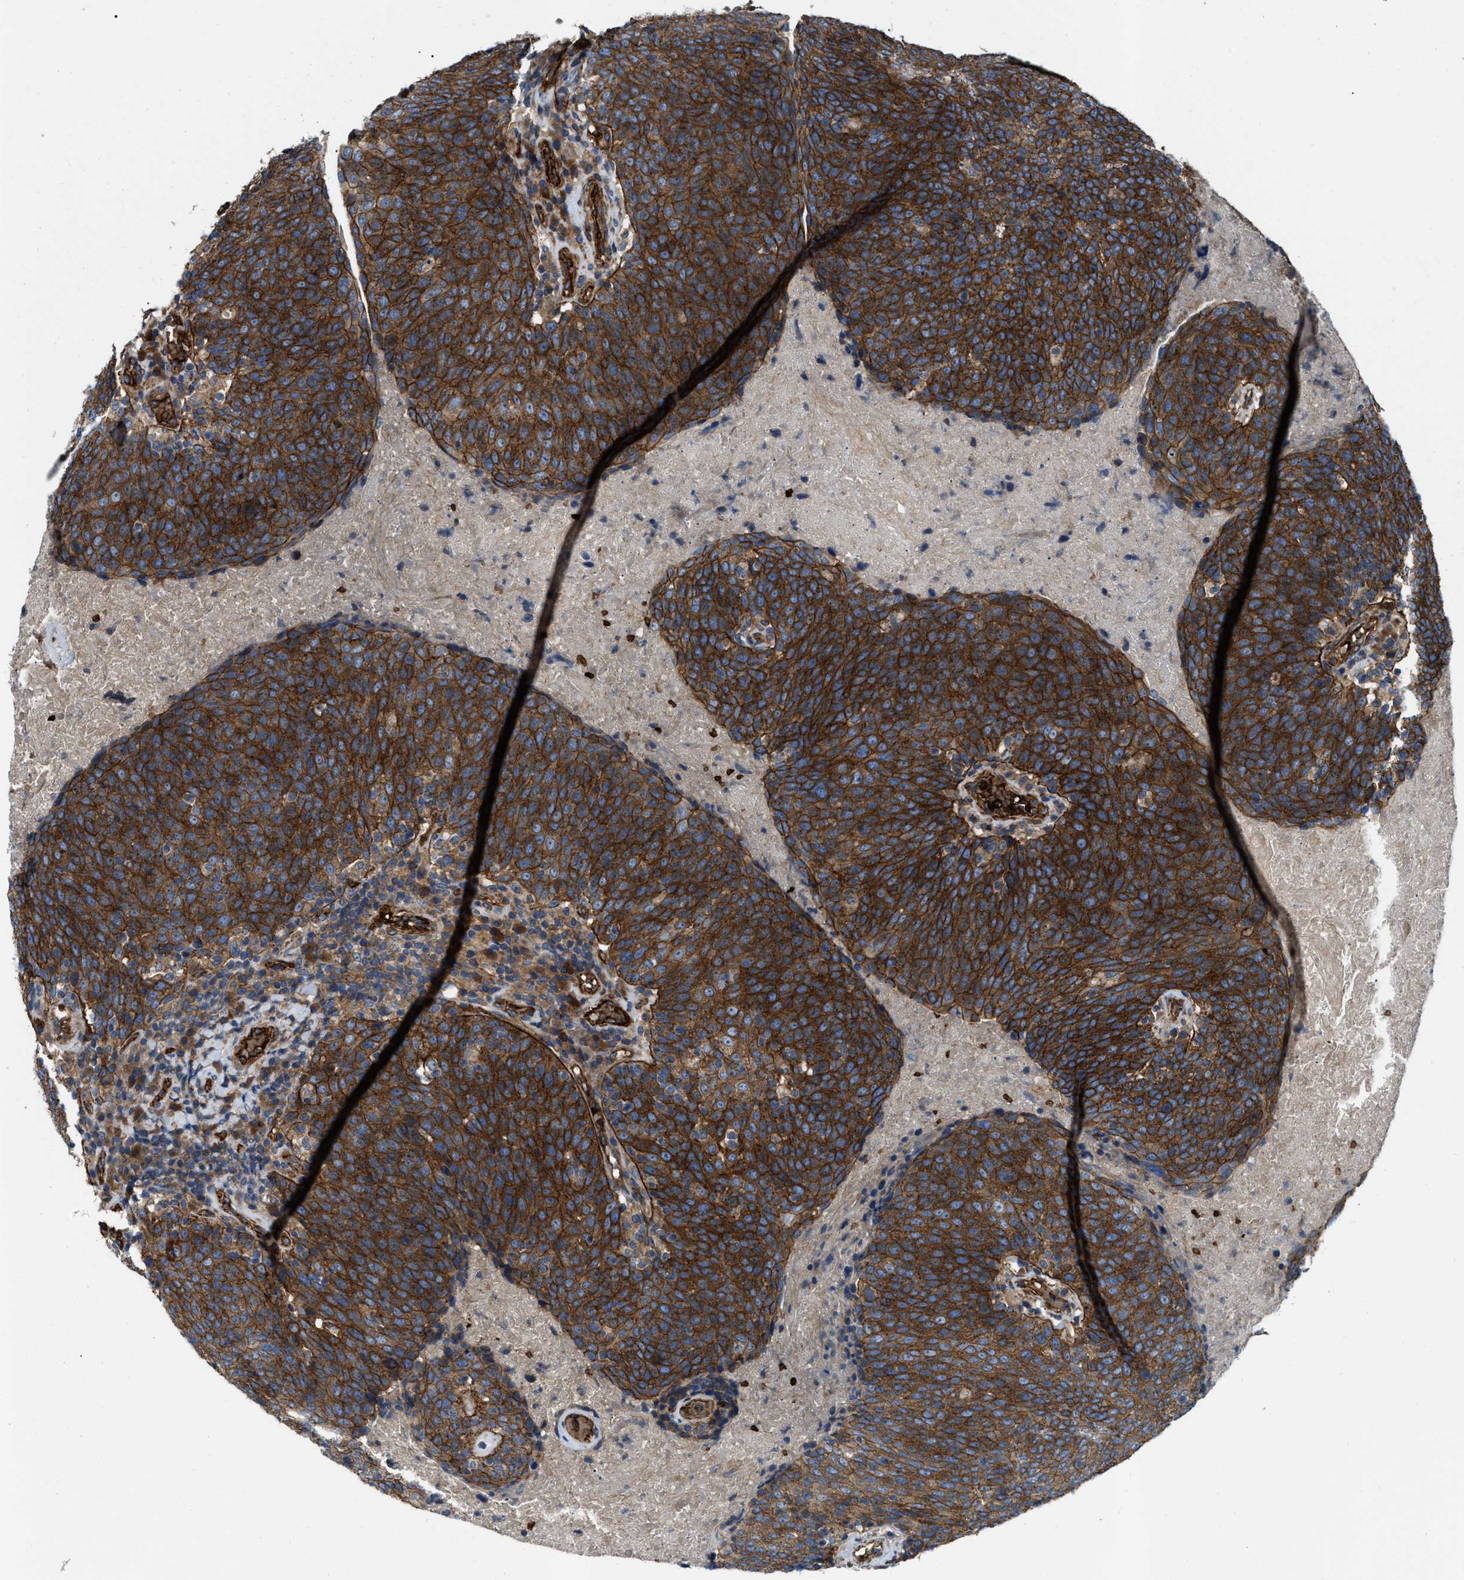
{"staining": {"intensity": "strong", "quantity": ">75%", "location": "cytoplasmic/membranous"}, "tissue": "head and neck cancer", "cell_type": "Tumor cells", "image_type": "cancer", "snomed": [{"axis": "morphology", "description": "Squamous cell carcinoma, NOS"}, {"axis": "morphology", "description": "Squamous cell carcinoma, metastatic, NOS"}, {"axis": "topography", "description": "Lymph node"}, {"axis": "topography", "description": "Head-Neck"}], "caption": "Head and neck cancer stained with DAB (3,3'-diaminobenzidine) immunohistochemistry displays high levels of strong cytoplasmic/membranous expression in about >75% of tumor cells. Ihc stains the protein of interest in brown and the nuclei are stained blue.", "gene": "ERC1", "patient": {"sex": "male", "age": 62}}